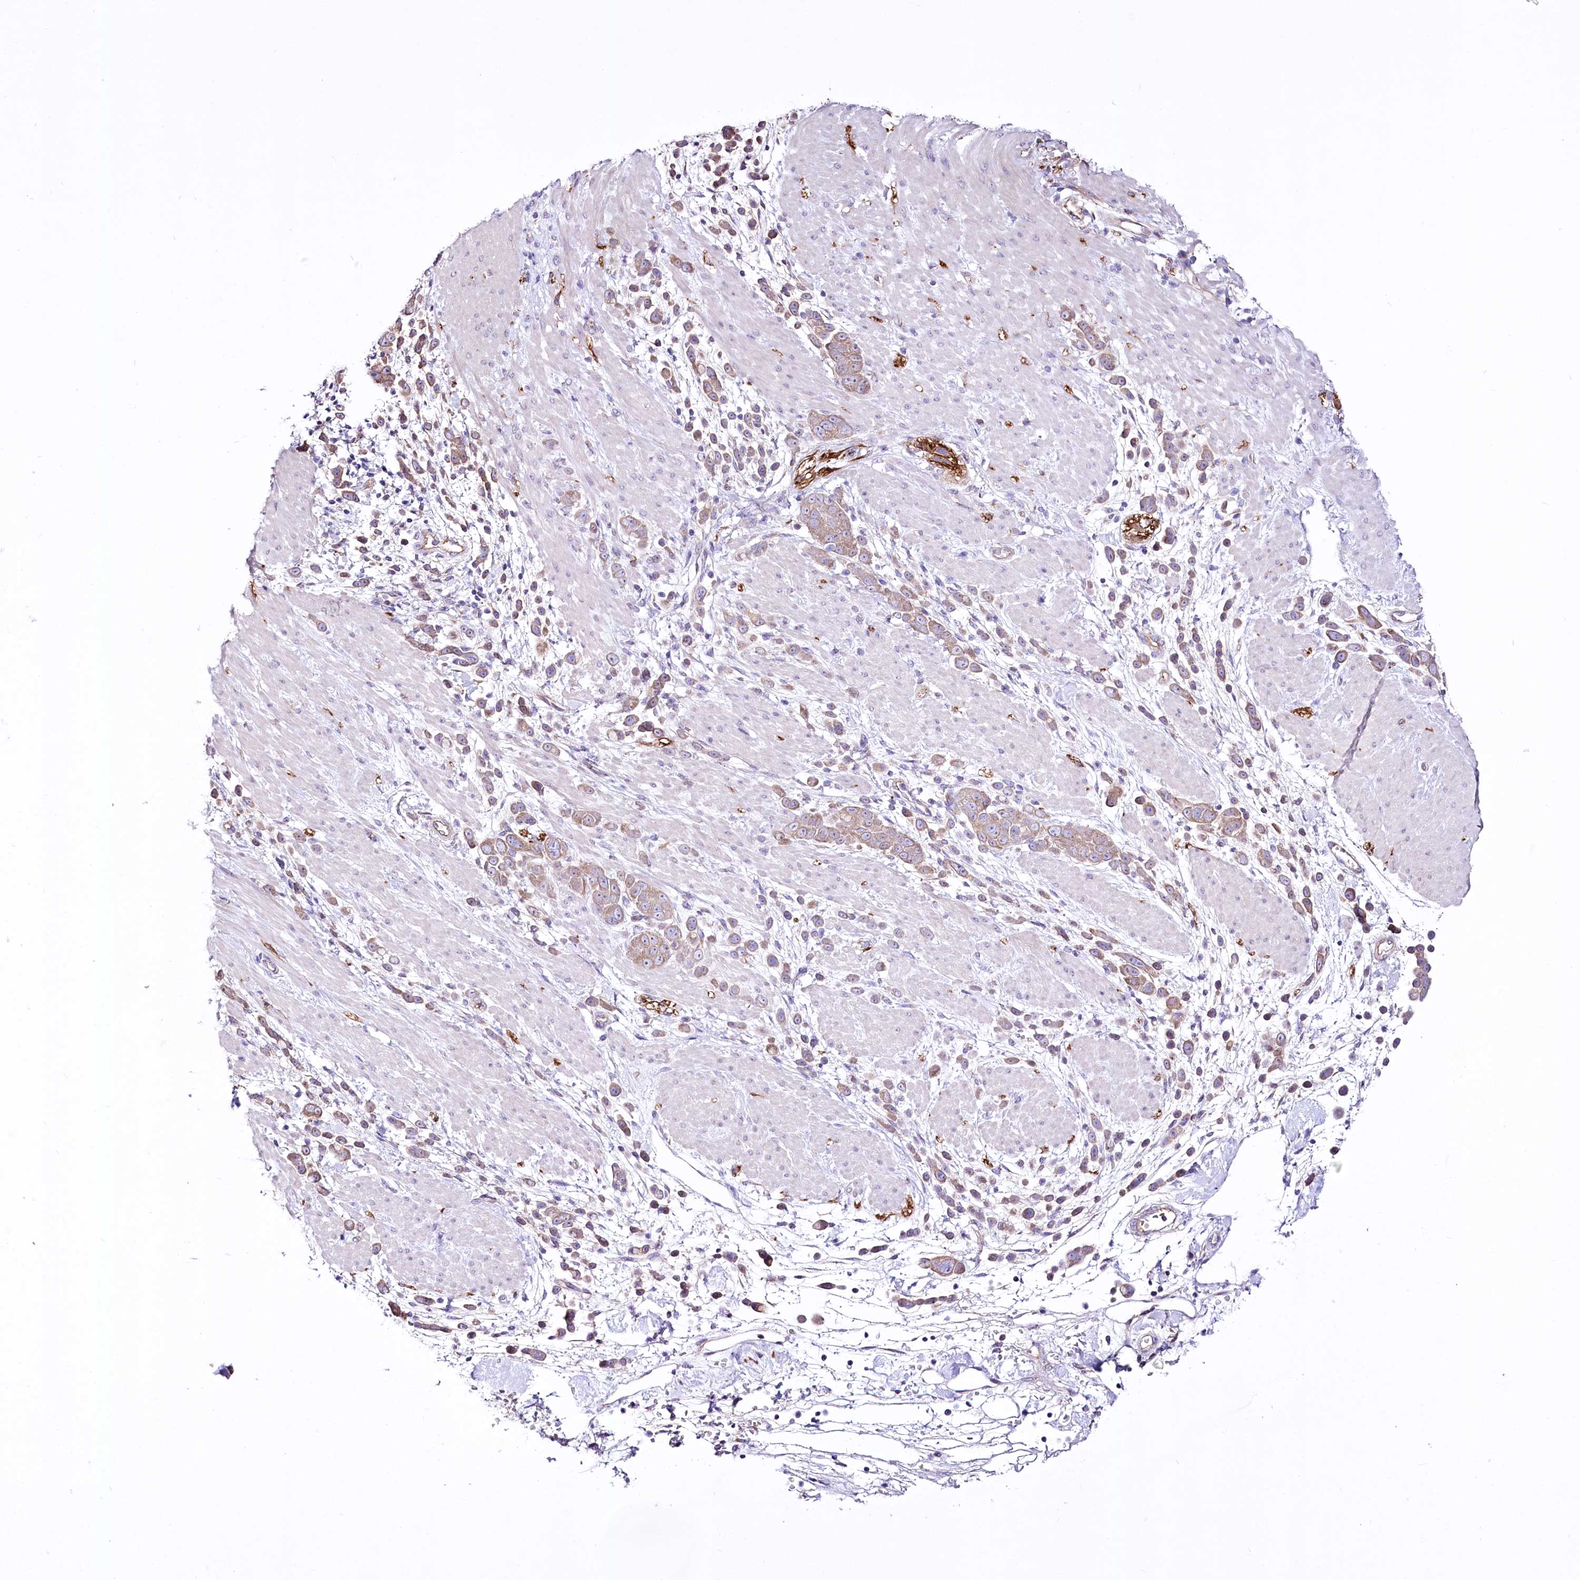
{"staining": {"intensity": "weak", "quantity": ">75%", "location": "cytoplasmic/membranous"}, "tissue": "pancreatic cancer", "cell_type": "Tumor cells", "image_type": "cancer", "snomed": [{"axis": "morphology", "description": "Normal tissue, NOS"}, {"axis": "morphology", "description": "Adenocarcinoma, NOS"}, {"axis": "topography", "description": "Pancreas"}], "caption": "Pancreatic adenocarcinoma stained for a protein shows weak cytoplasmic/membranous positivity in tumor cells. The staining was performed using DAB (3,3'-diaminobenzidine), with brown indicating positive protein expression. Nuclei are stained blue with hematoxylin.", "gene": "LRRC34", "patient": {"sex": "female", "age": 64}}